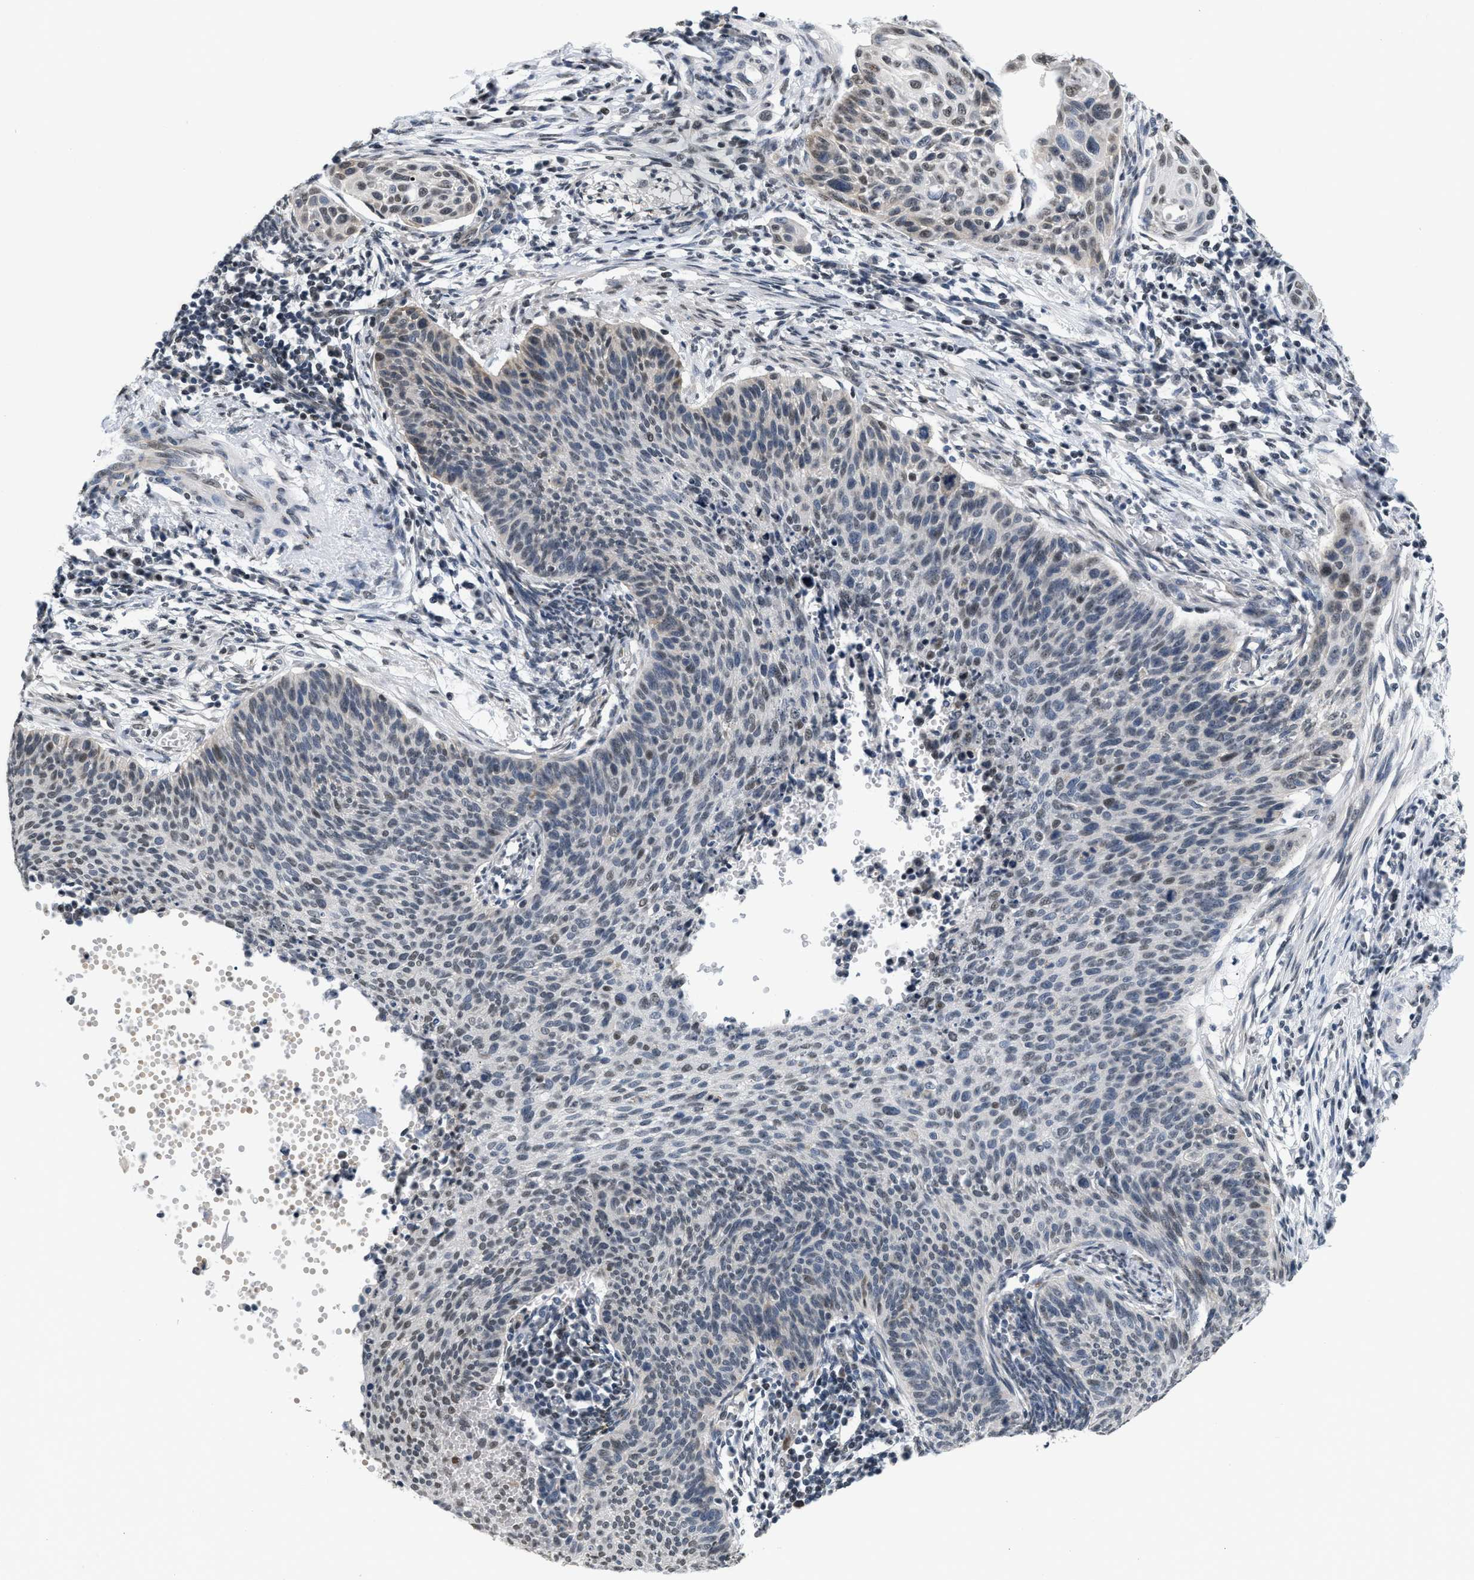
{"staining": {"intensity": "weak", "quantity": "<25%", "location": "nuclear"}, "tissue": "cervical cancer", "cell_type": "Tumor cells", "image_type": "cancer", "snomed": [{"axis": "morphology", "description": "Squamous cell carcinoma, NOS"}, {"axis": "topography", "description": "Cervix"}], "caption": "There is no significant expression in tumor cells of squamous cell carcinoma (cervical). Brightfield microscopy of IHC stained with DAB (3,3'-diaminobenzidine) (brown) and hematoxylin (blue), captured at high magnification.", "gene": "RAF1", "patient": {"sex": "female", "age": 70}}